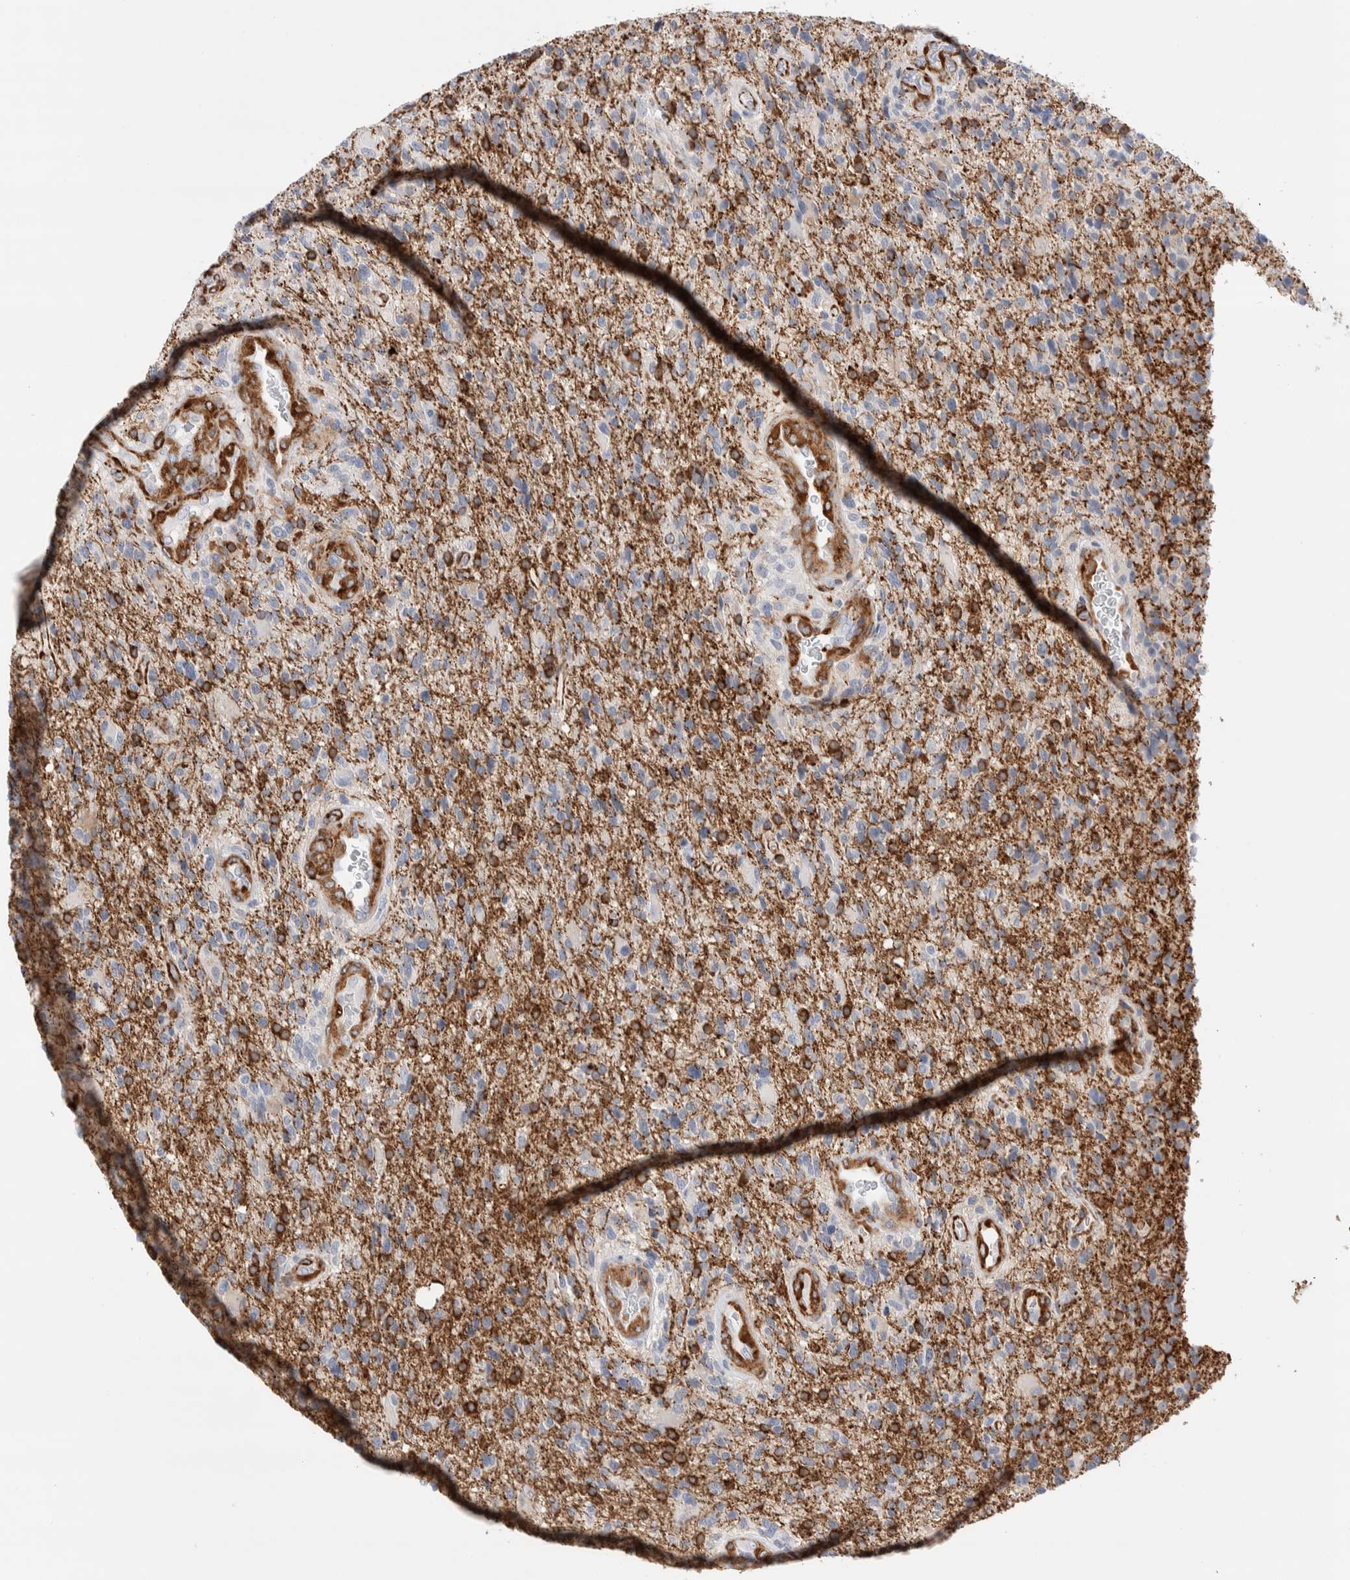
{"staining": {"intensity": "moderate", "quantity": "<25%", "location": "cytoplasmic/membranous"}, "tissue": "glioma", "cell_type": "Tumor cells", "image_type": "cancer", "snomed": [{"axis": "morphology", "description": "Glioma, malignant, High grade"}, {"axis": "topography", "description": "Brain"}], "caption": "A brown stain shows moderate cytoplasmic/membranous expression of a protein in human glioma tumor cells.", "gene": "SEPTIN4", "patient": {"sex": "male", "age": 72}}